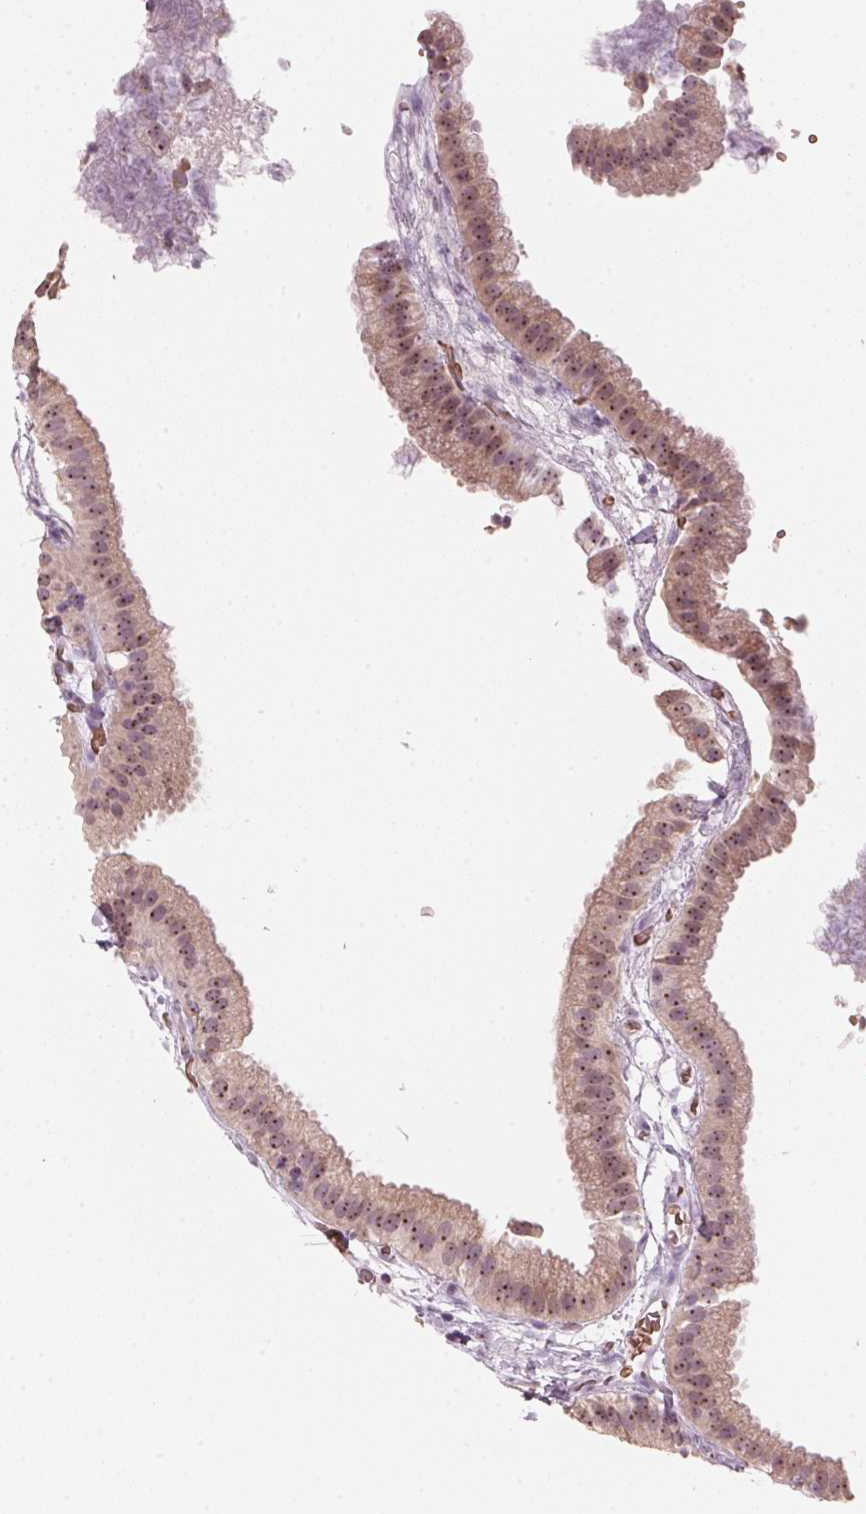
{"staining": {"intensity": "moderate", "quantity": ">75%", "location": "cytoplasmic/membranous,nuclear"}, "tissue": "gallbladder", "cell_type": "Glandular cells", "image_type": "normal", "snomed": [{"axis": "morphology", "description": "Normal tissue, NOS"}, {"axis": "topography", "description": "Gallbladder"}], "caption": "Immunohistochemistry of unremarkable human gallbladder exhibits medium levels of moderate cytoplasmic/membranous,nuclear expression in about >75% of glandular cells.", "gene": "DNTTIP2", "patient": {"sex": "female", "age": 63}}